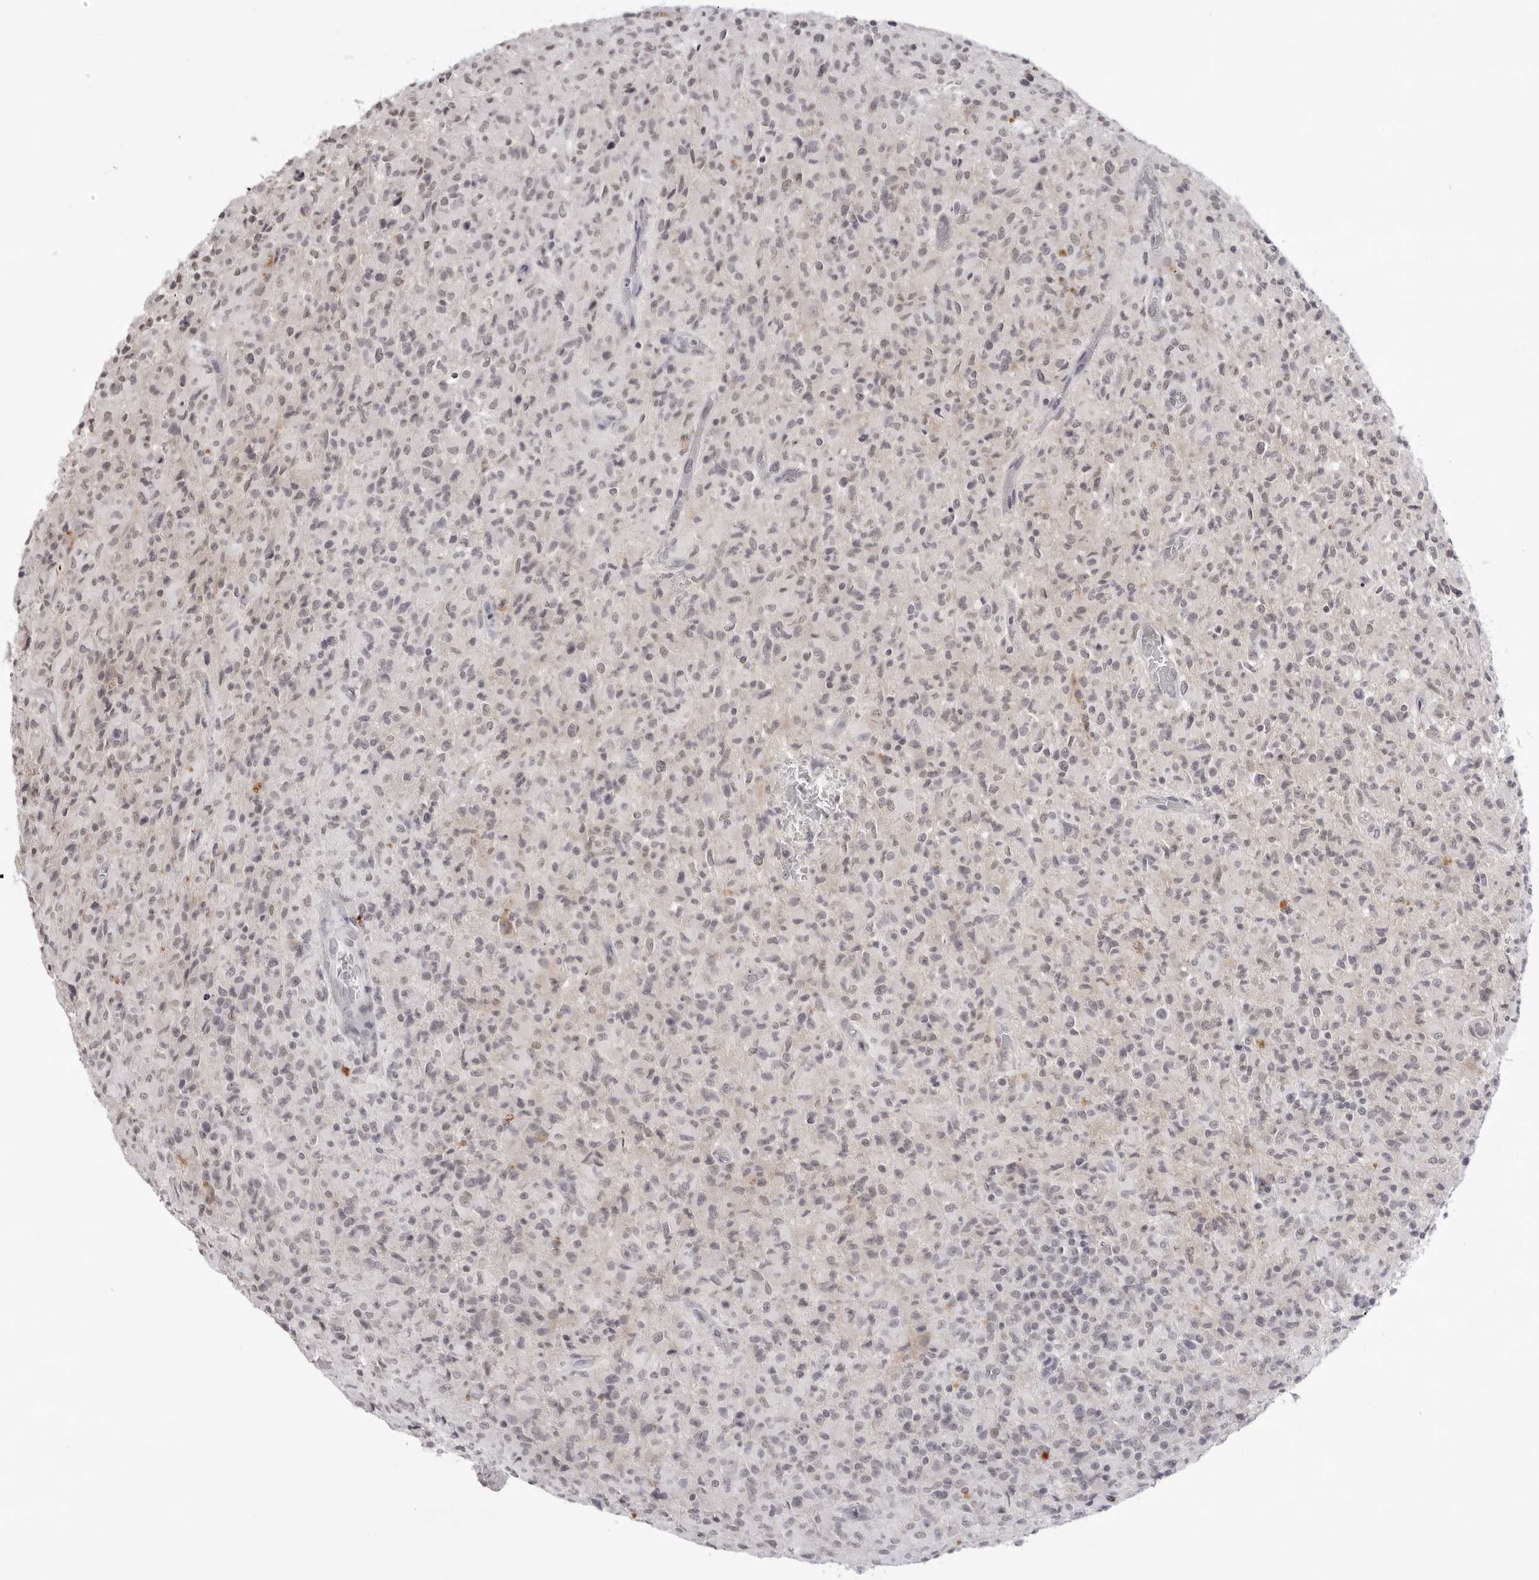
{"staining": {"intensity": "weak", "quantity": "<25%", "location": "nuclear"}, "tissue": "glioma", "cell_type": "Tumor cells", "image_type": "cancer", "snomed": [{"axis": "morphology", "description": "Glioma, malignant, High grade"}, {"axis": "topography", "description": "Brain"}], "caption": "Glioma was stained to show a protein in brown. There is no significant staining in tumor cells.", "gene": "NTM", "patient": {"sex": "female", "age": 57}}